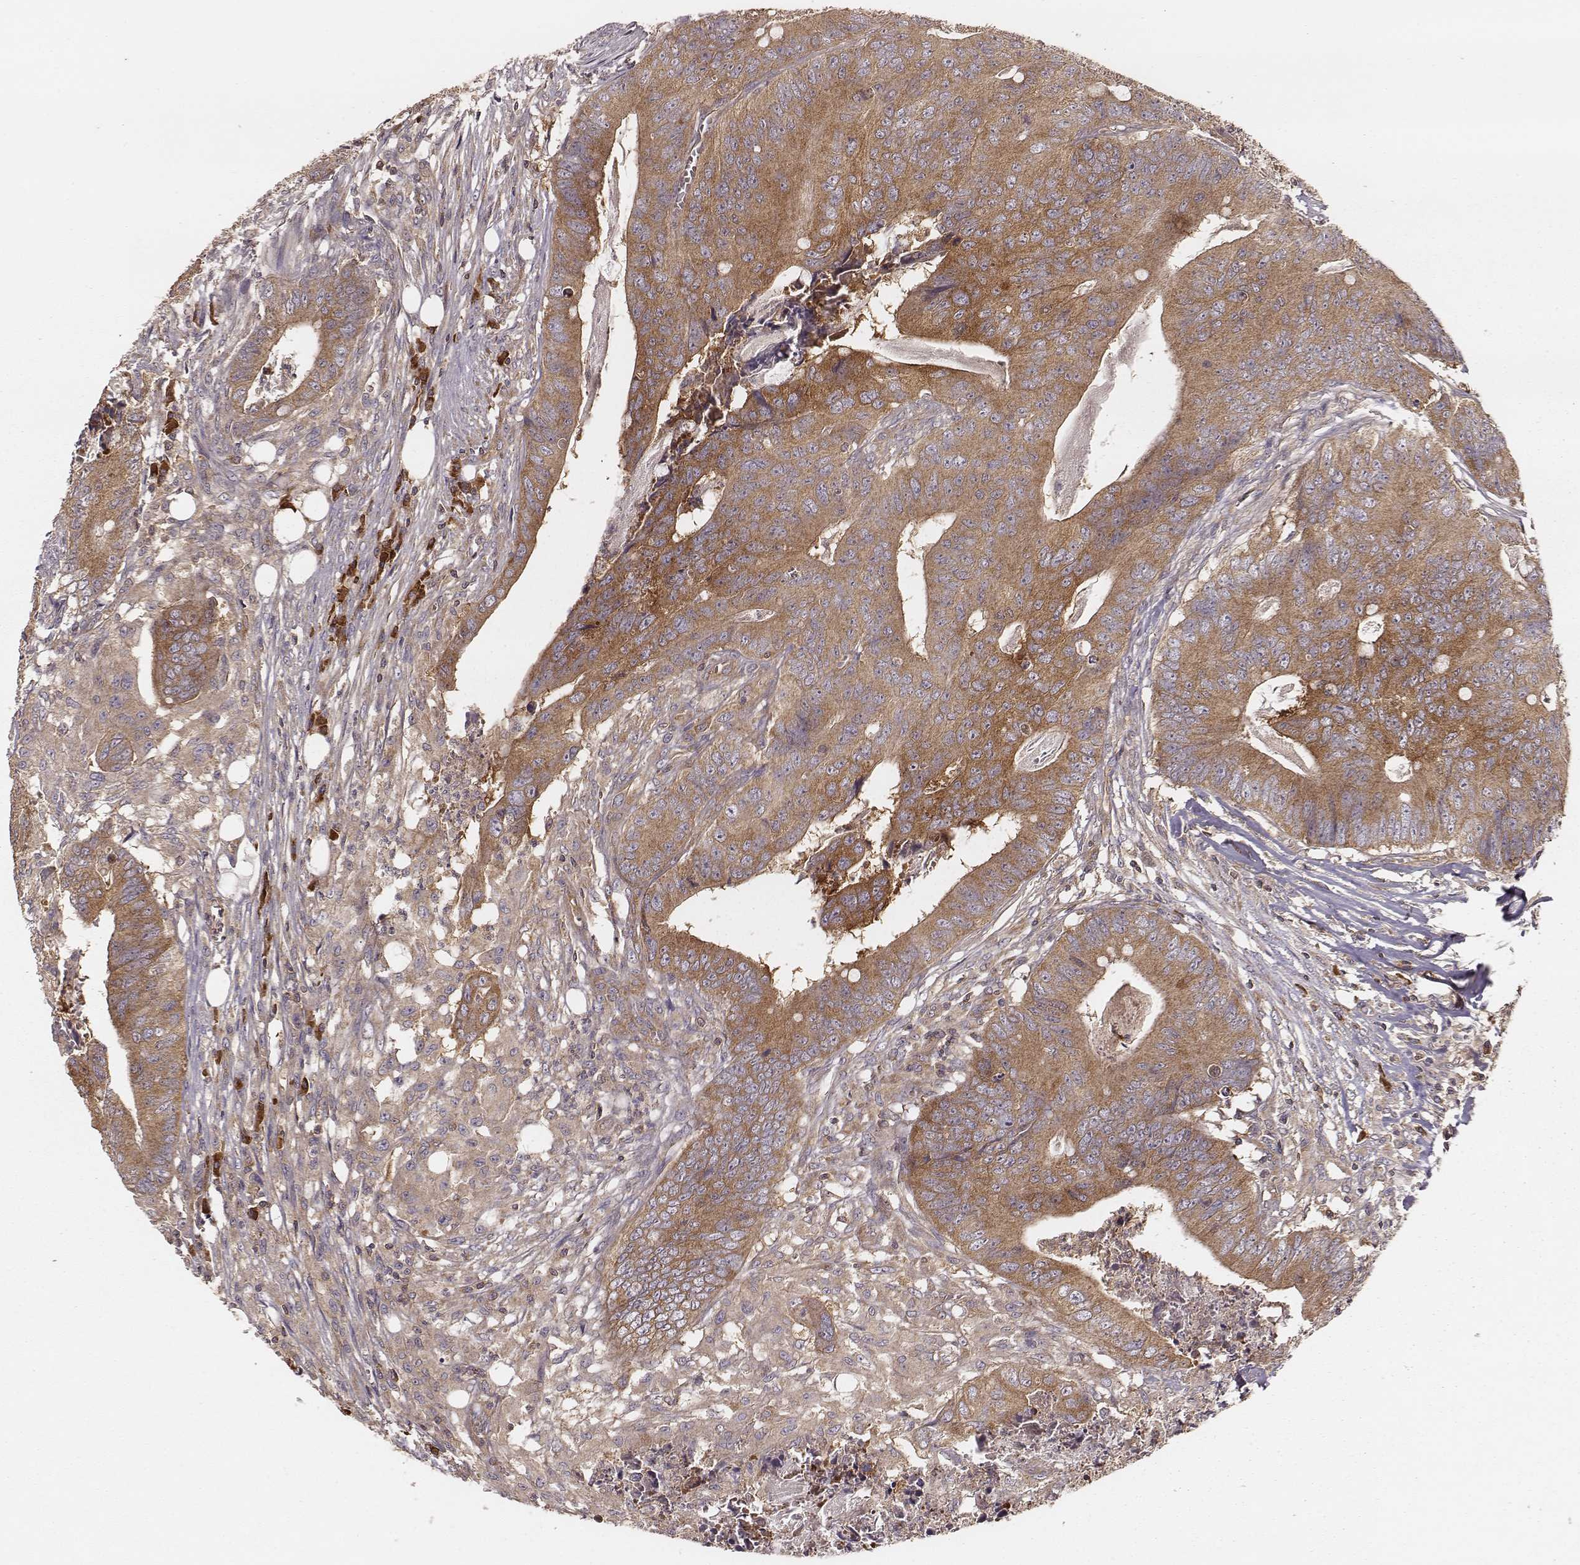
{"staining": {"intensity": "moderate", "quantity": ">75%", "location": "cytoplasmic/membranous"}, "tissue": "colorectal cancer", "cell_type": "Tumor cells", "image_type": "cancer", "snomed": [{"axis": "morphology", "description": "Adenocarcinoma, NOS"}, {"axis": "topography", "description": "Colon"}], "caption": "Human colorectal cancer (adenocarcinoma) stained with a protein marker displays moderate staining in tumor cells.", "gene": "CARS1", "patient": {"sex": "male", "age": 84}}